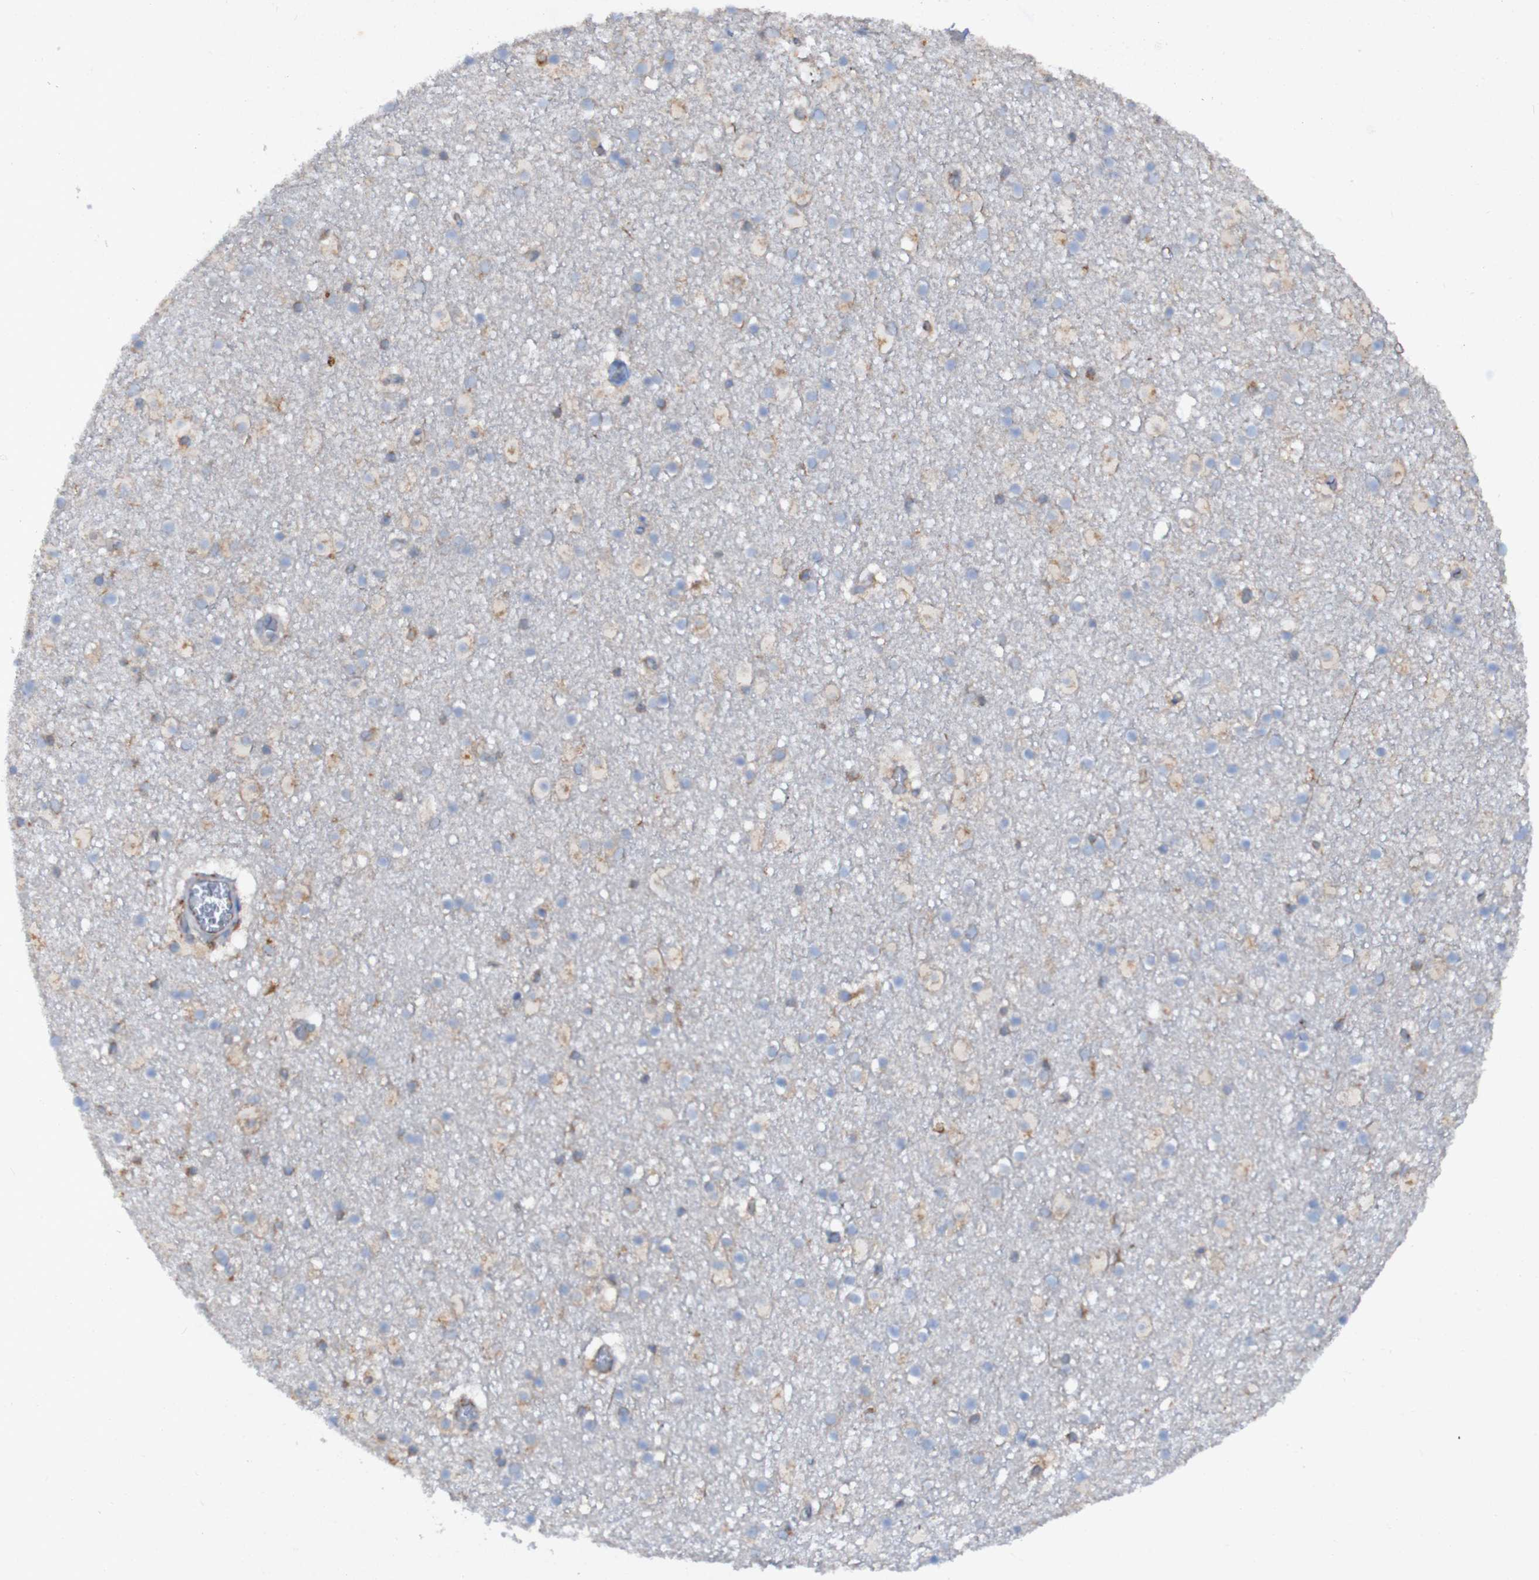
{"staining": {"intensity": "weak", "quantity": "25%-75%", "location": "cytoplasmic/membranous"}, "tissue": "caudate", "cell_type": "Glial cells", "image_type": "normal", "snomed": [{"axis": "morphology", "description": "Normal tissue, NOS"}, {"axis": "topography", "description": "Lateral ventricle wall"}], "caption": "DAB immunohistochemical staining of unremarkable human caudate reveals weak cytoplasmic/membranous protein positivity in approximately 25%-75% of glial cells.", "gene": "RPL10L", "patient": {"sex": "male", "age": 45}}